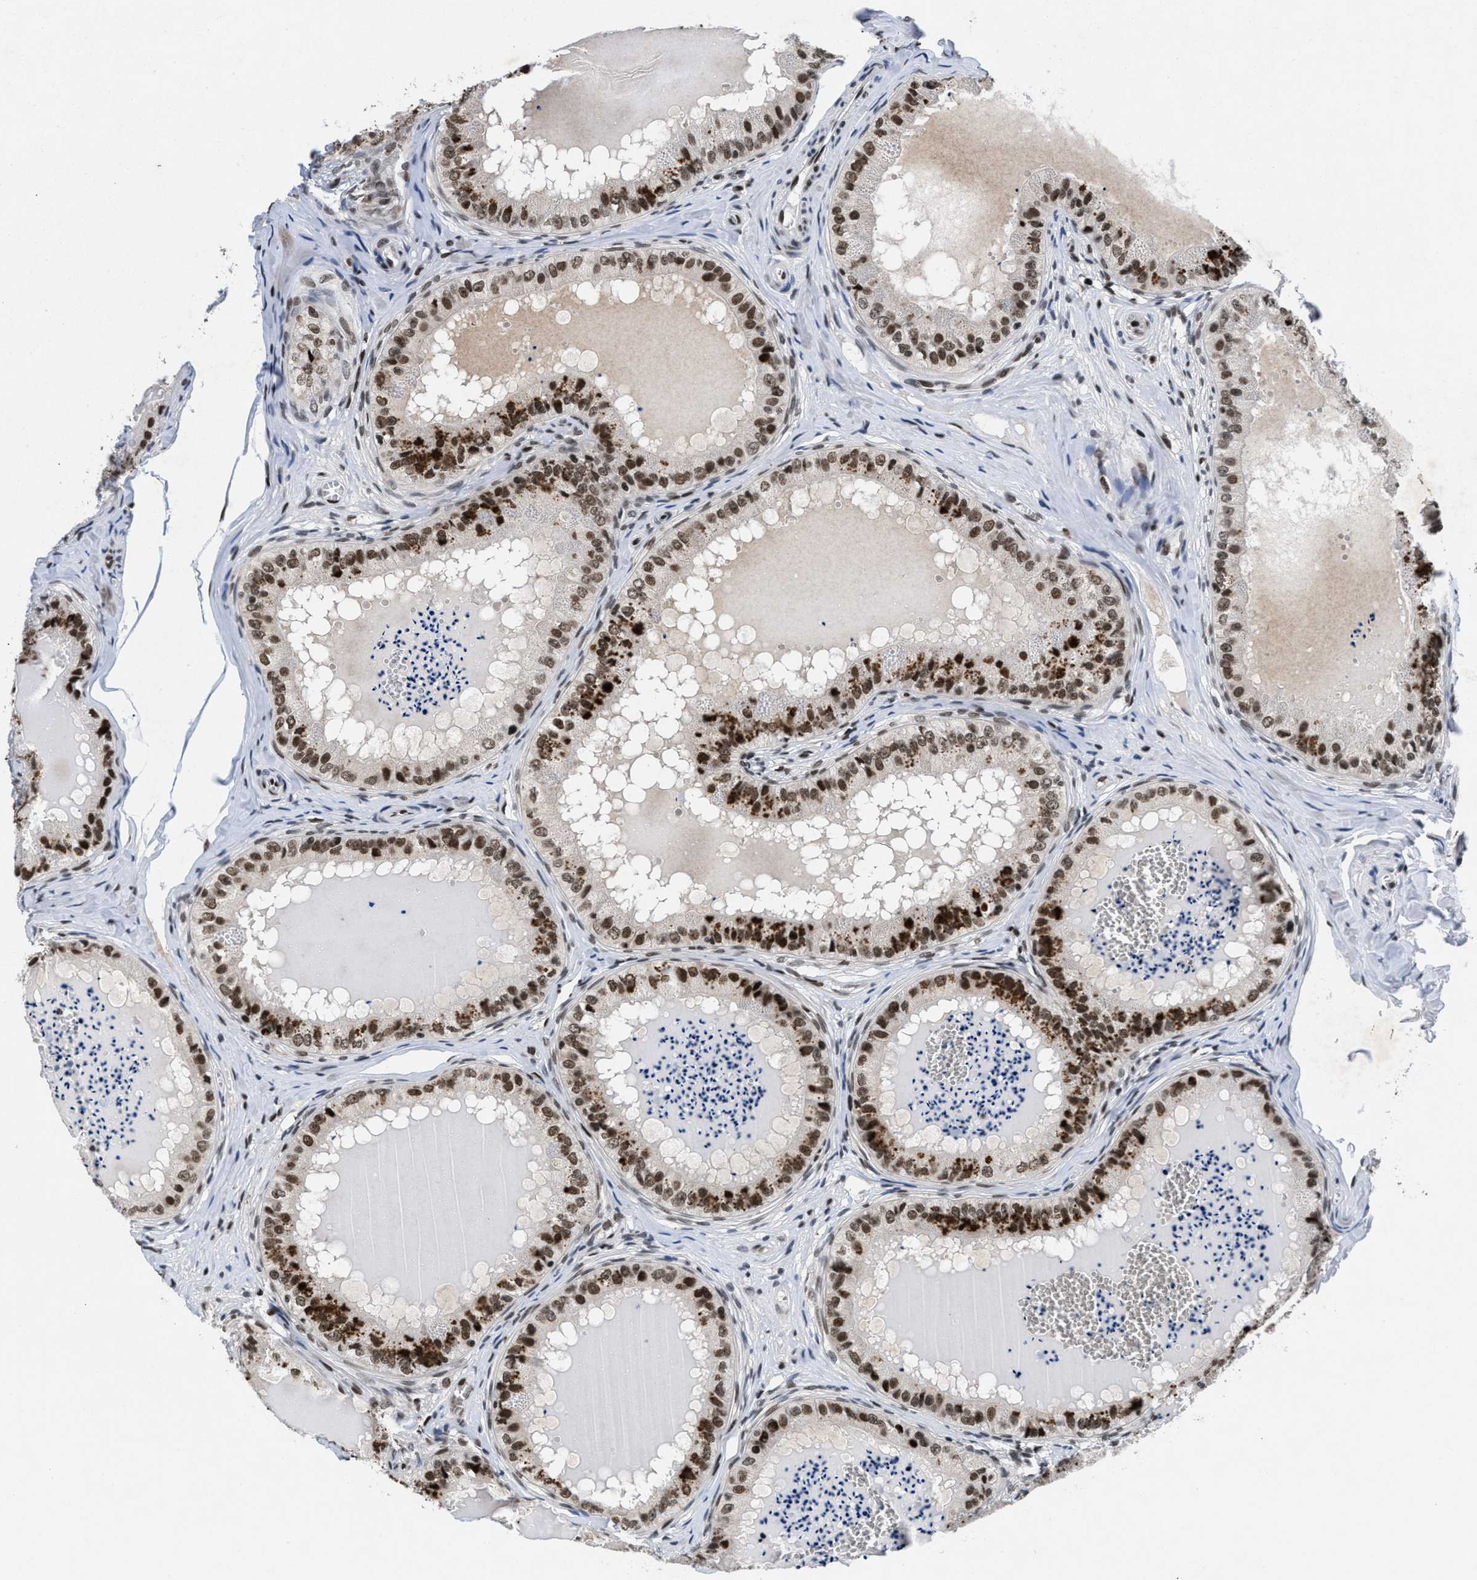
{"staining": {"intensity": "strong", "quantity": ">75%", "location": "nuclear"}, "tissue": "epididymis", "cell_type": "Glandular cells", "image_type": "normal", "snomed": [{"axis": "morphology", "description": "Normal tissue, NOS"}, {"axis": "topography", "description": "Epididymis"}], "caption": "An immunohistochemistry photomicrograph of normal tissue is shown. Protein staining in brown labels strong nuclear positivity in epididymis within glandular cells. The staining was performed using DAB (3,3'-diaminobenzidine) to visualize the protein expression in brown, while the nuclei were stained in blue with hematoxylin (Magnification: 20x).", "gene": "WDR81", "patient": {"sex": "male", "age": 31}}